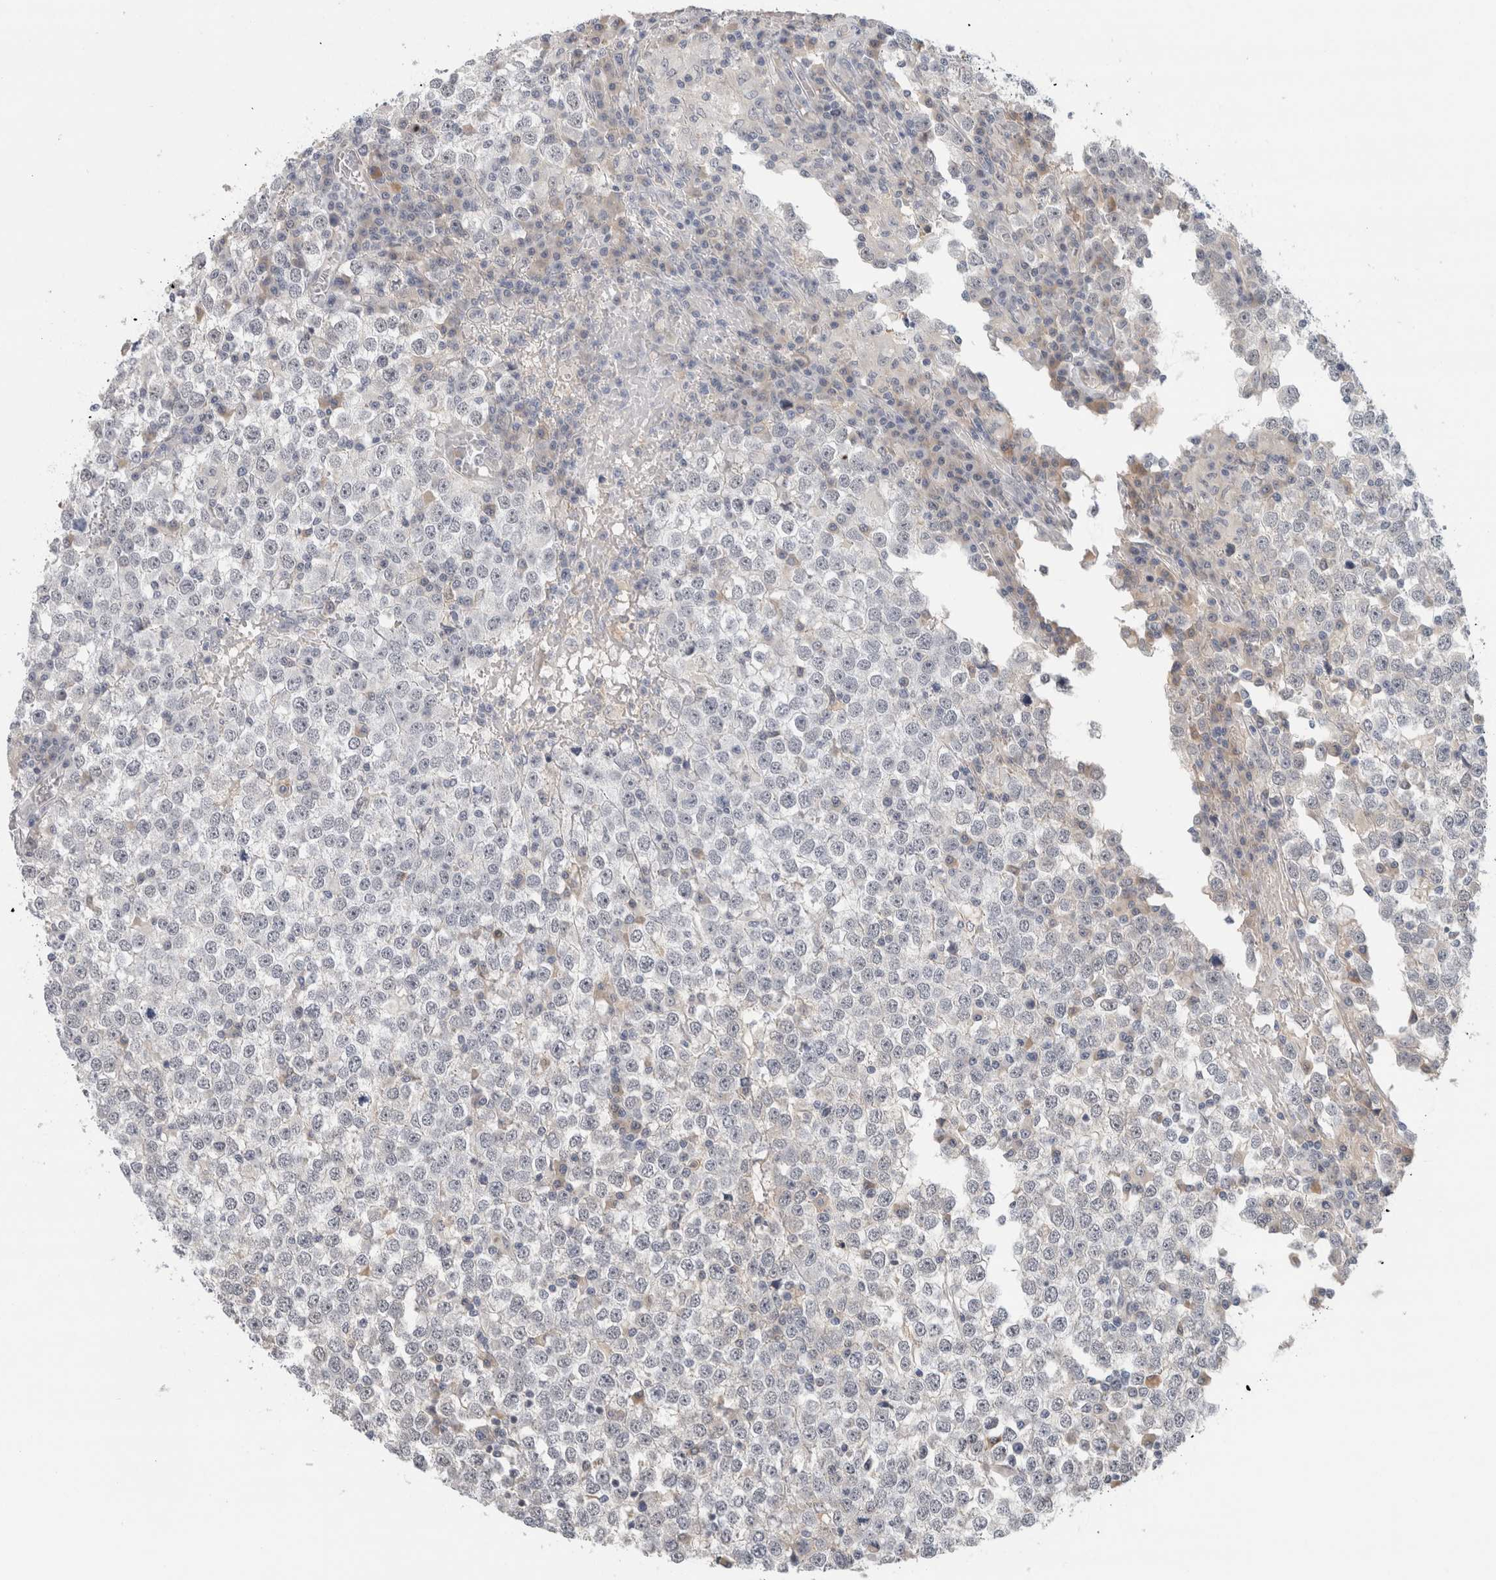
{"staining": {"intensity": "negative", "quantity": "none", "location": "none"}, "tissue": "testis cancer", "cell_type": "Tumor cells", "image_type": "cancer", "snomed": [{"axis": "morphology", "description": "Seminoma, NOS"}, {"axis": "topography", "description": "Testis"}], "caption": "Immunohistochemistry (IHC) photomicrograph of neoplastic tissue: testis cancer (seminoma) stained with DAB reveals no significant protein positivity in tumor cells.", "gene": "HCN3", "patient": {"sex": "male", "age": 65}}